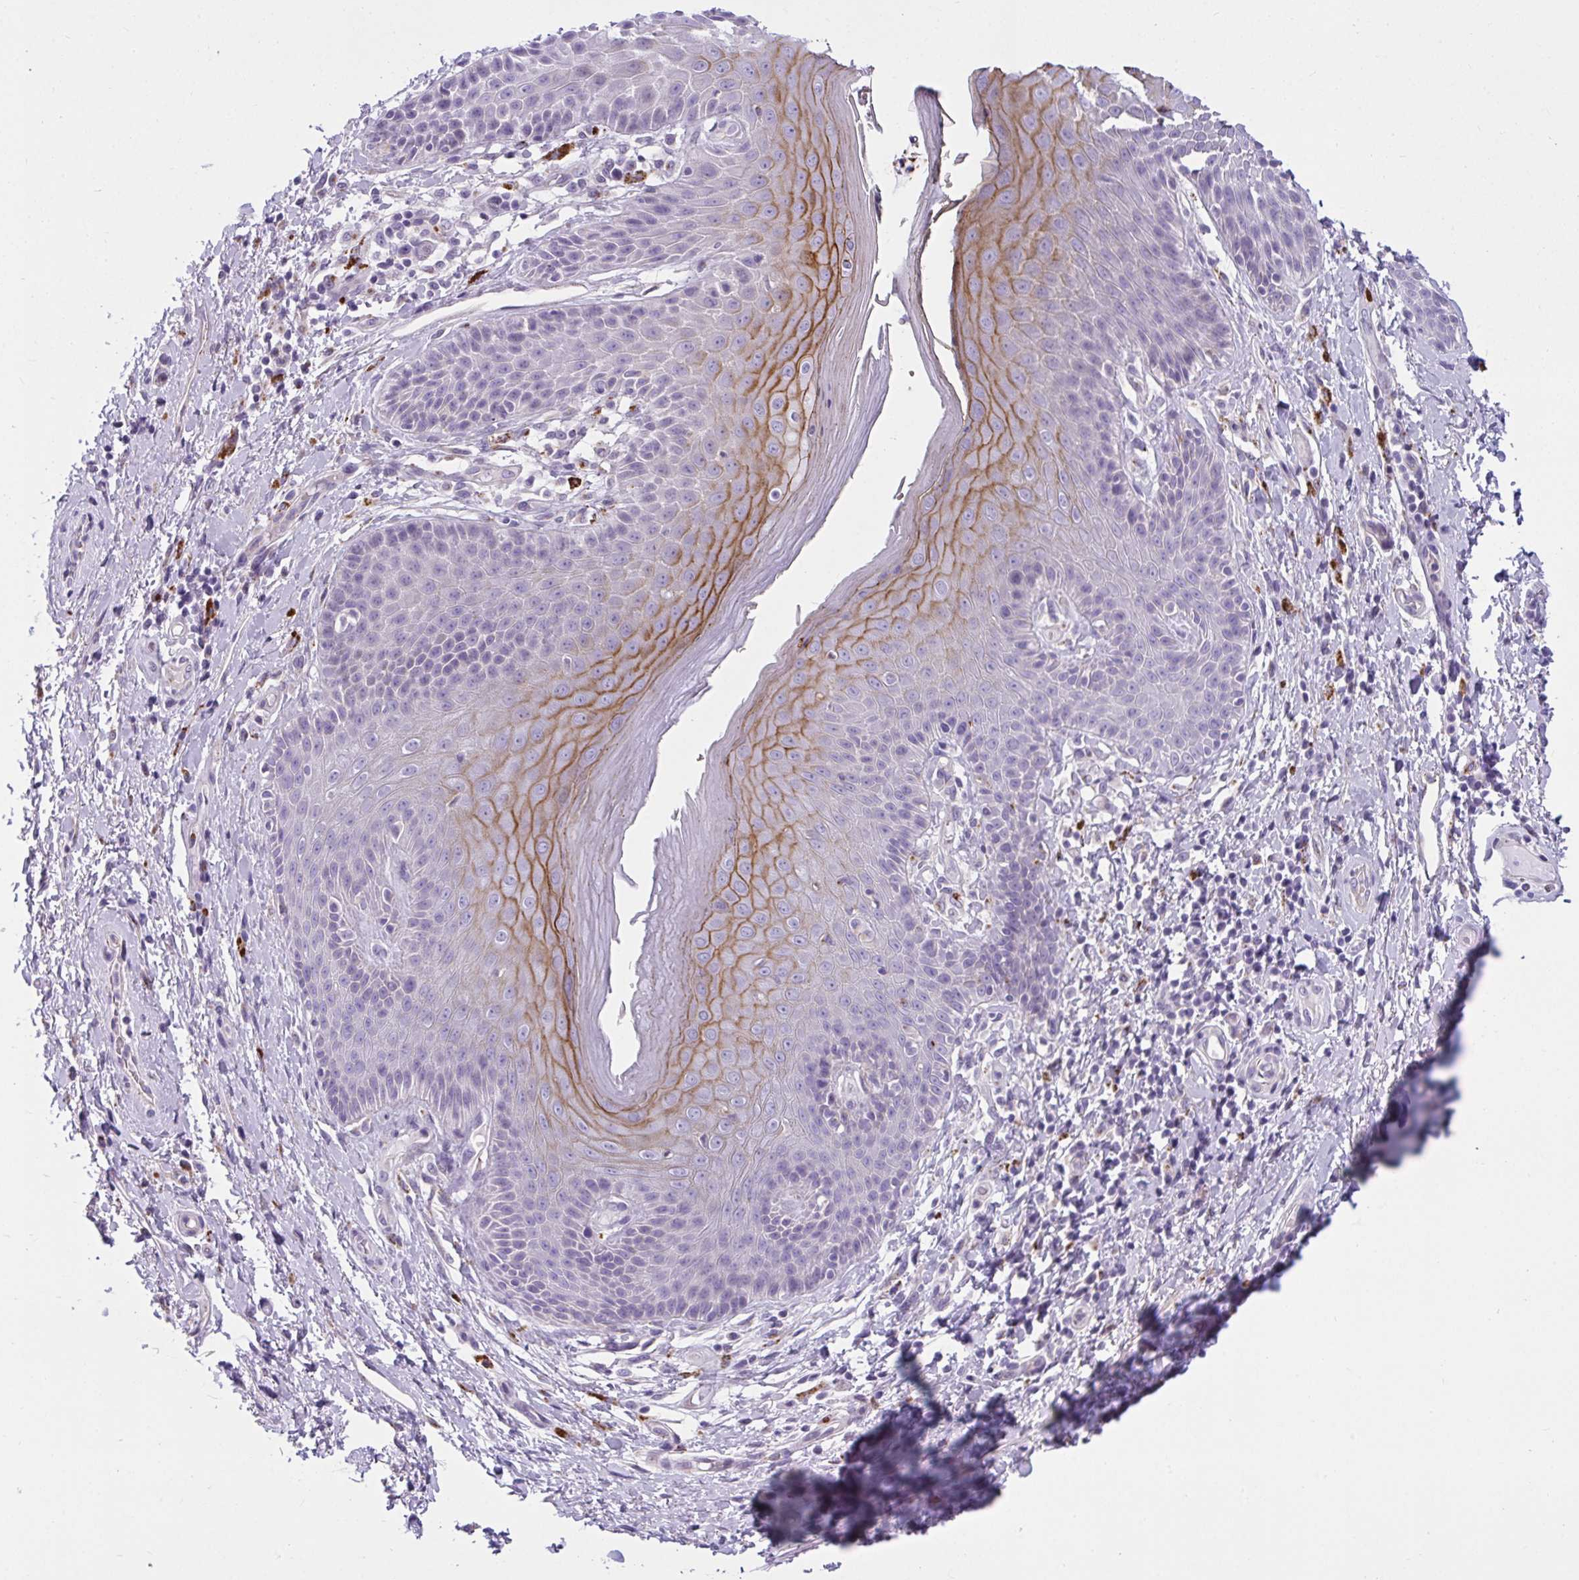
{"staining": {"intensity": "moderate", "quantity": "<25%", "location": "cytoplasmic/membranous"}, "tissue": "skin", "cell_type": "Epidermal cells", "image_type": "normal", "snomed": [{"axis": "morphology", "description": "Normal tissue, NOS"}, {"axis": "topography", "description": "Anal"}, {"axis": "topography", "description": "Peripheral nerve tissue"}], "caption": "DAB immunohistochemical staining of normal skin shows moderate cytoplasmic/membranous protein positivity in about <25% of epidermal cells. The staining is performed using DAB (3,3'-diaminobenzidine) brown chromogen to label protein expression. The nuclei are counter-stained blue using hematoxylin.", "gene": "CTSZ", "patient": {"sex": "male", "age": 51}}